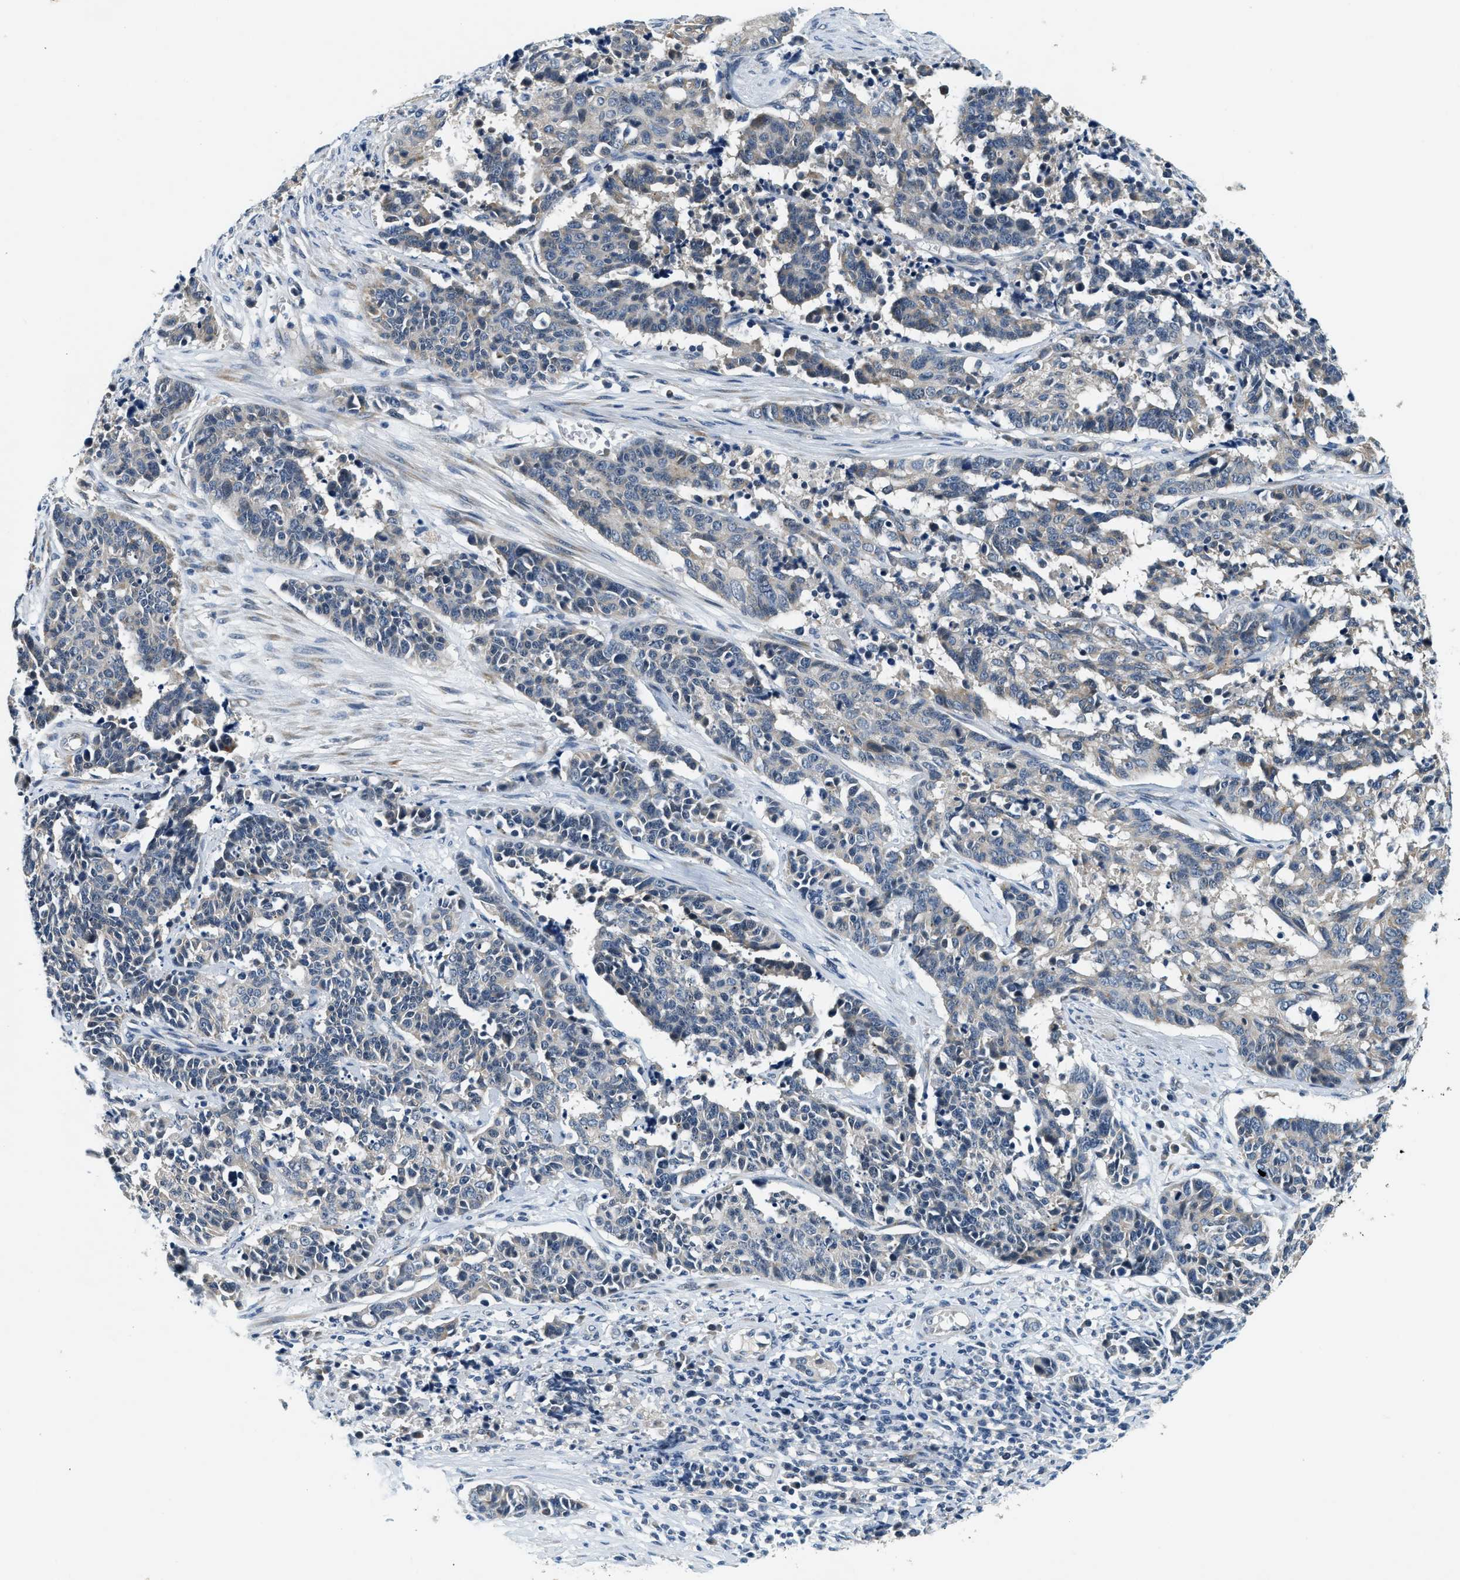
{"staining": {"intensity": "negative", "quantity": "none", "location": "none"}, "tissue": "cervical cancer", "cell_type": "Tumor cells", "image_type": "cancer", "snomed": [{"axis": "morphology", "description": "Squamous cell carcinoma, NOS"}, {"axis": "topography", "description": "Cervix"}], "caption": "This is a image of immunohistochemistry (IHC) staining of cervical squamous cell carcinoma, which shows no staining in tumor cells. Brightfield microscopy of IHC stained with DAB (brown) and hematoxylin (blue), captured at high magnification.", "gene": "YAE1", "patient": {"sex": "female", "age": 35}}